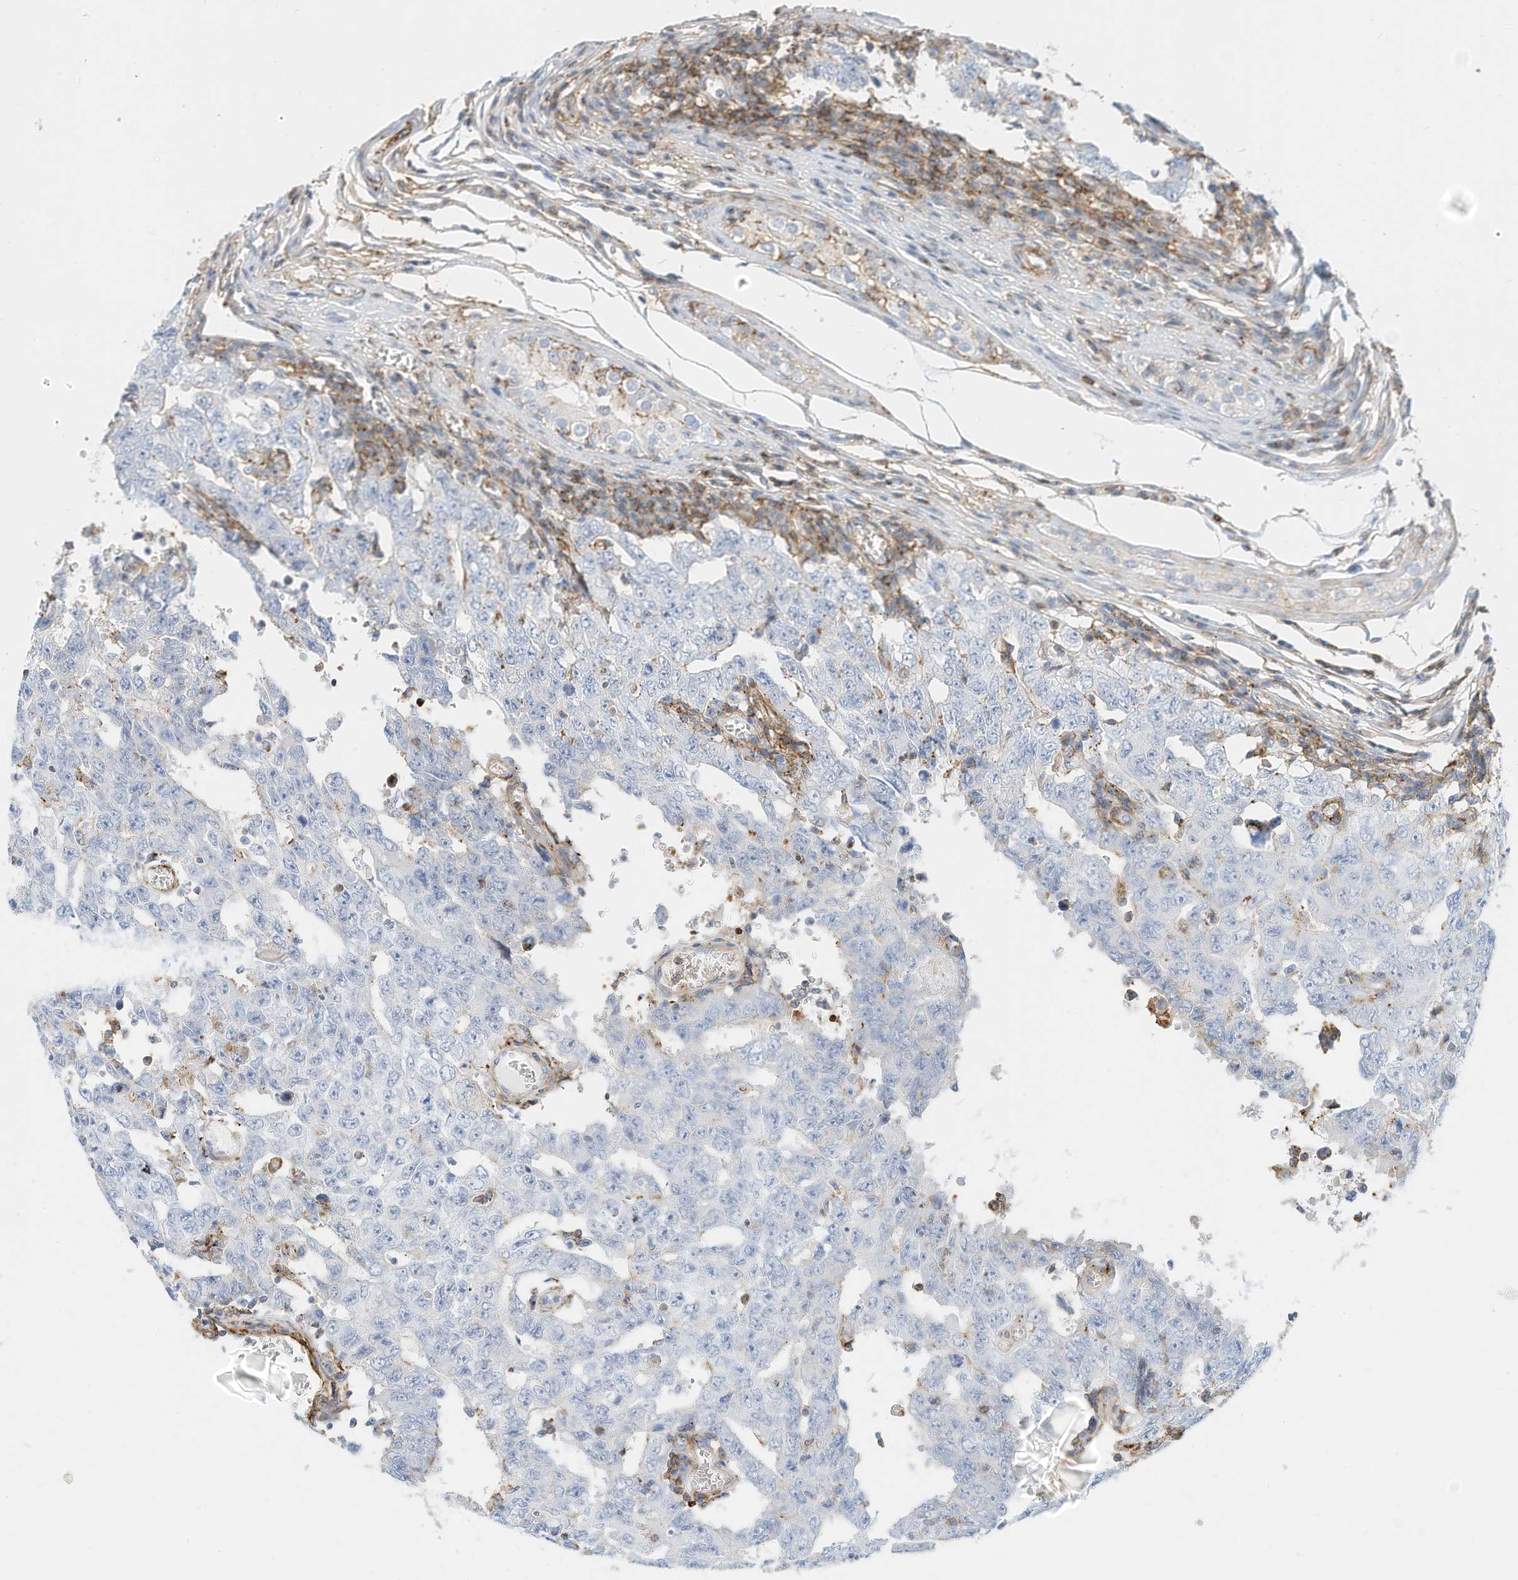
{"staining": {"intensity": "negative", "quantity": "none", "location": "none"}, "tissue": "testis cancer", "cell_type": "Tumor cells", "image_type": "cancer", "snomed": [{"axis": "morphology", "description": "Carcinoma, Embryonal, NOS"}, {"axis": "topography", "description": "Testis"}], "caption": "High magnification brightfield microscopy of embryonal carcinoma (testis) stained with DAB (brown) and counterstained with hematoxylin (blue): tumor cells show no significant staining.", "gene": "TXNDC9", "patient": {"sex": "male", "age": 26}}